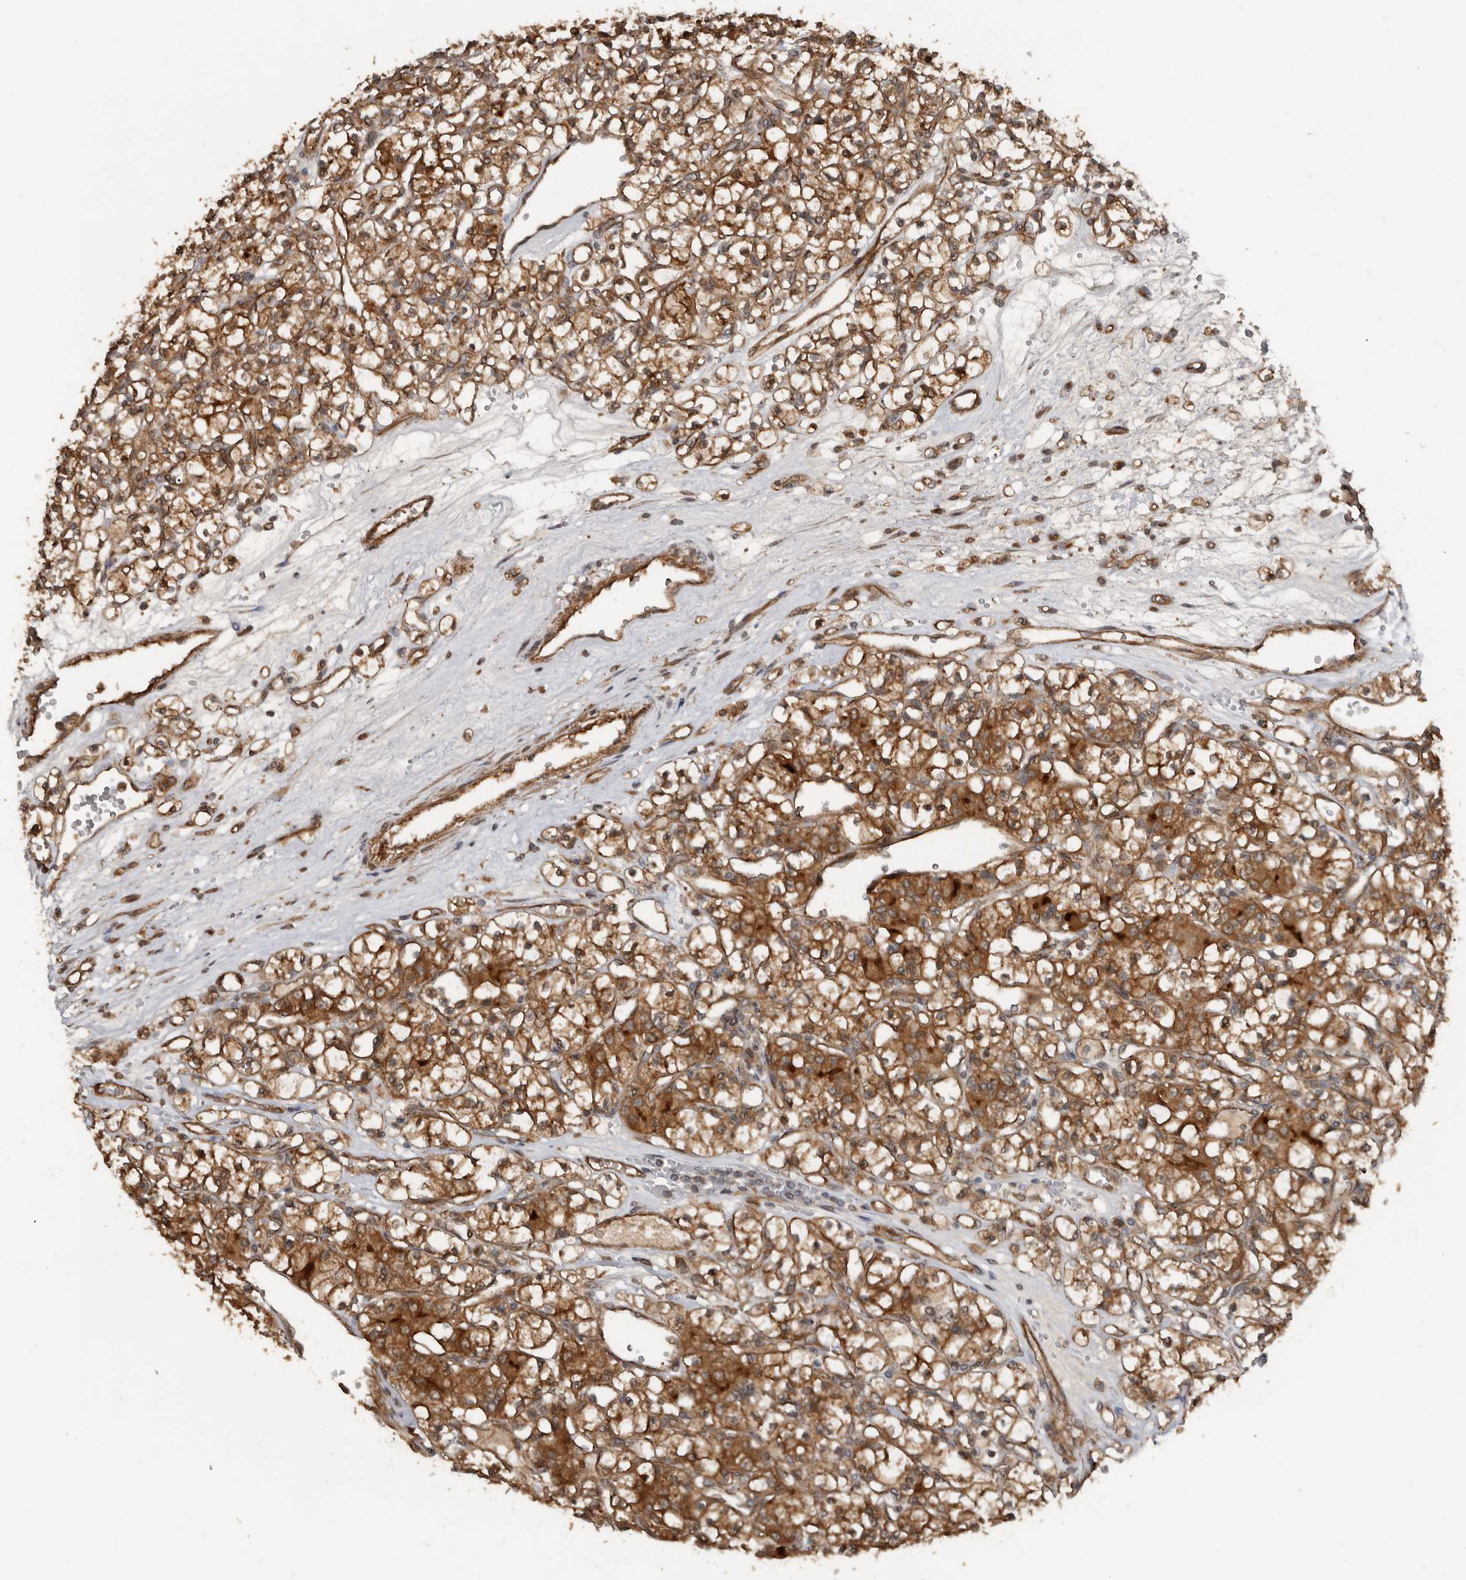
{"staining": {"intensity": "moderate", "quantity": ">75%", "location": "cytoplasmic/membranous"}, "tissue": "renal cancer", "cell_type": "Tumor cells", "image_type": "cancer", "snomed": [{"axis": "morphology", "description": "Adenocarcinoma, NOS"}, {"axis": "topography", "description": "Kidney"}], "caption": "Immunohistochemistry image of human renal cancer stained for a protein (brown), which demonstrates medium levels of moderate cytoplasmic/membranous positivity in approximately >75% of tumor cells.", "gene": "EXOC3L1", "patient": {"sex": "female", "age": 59}}